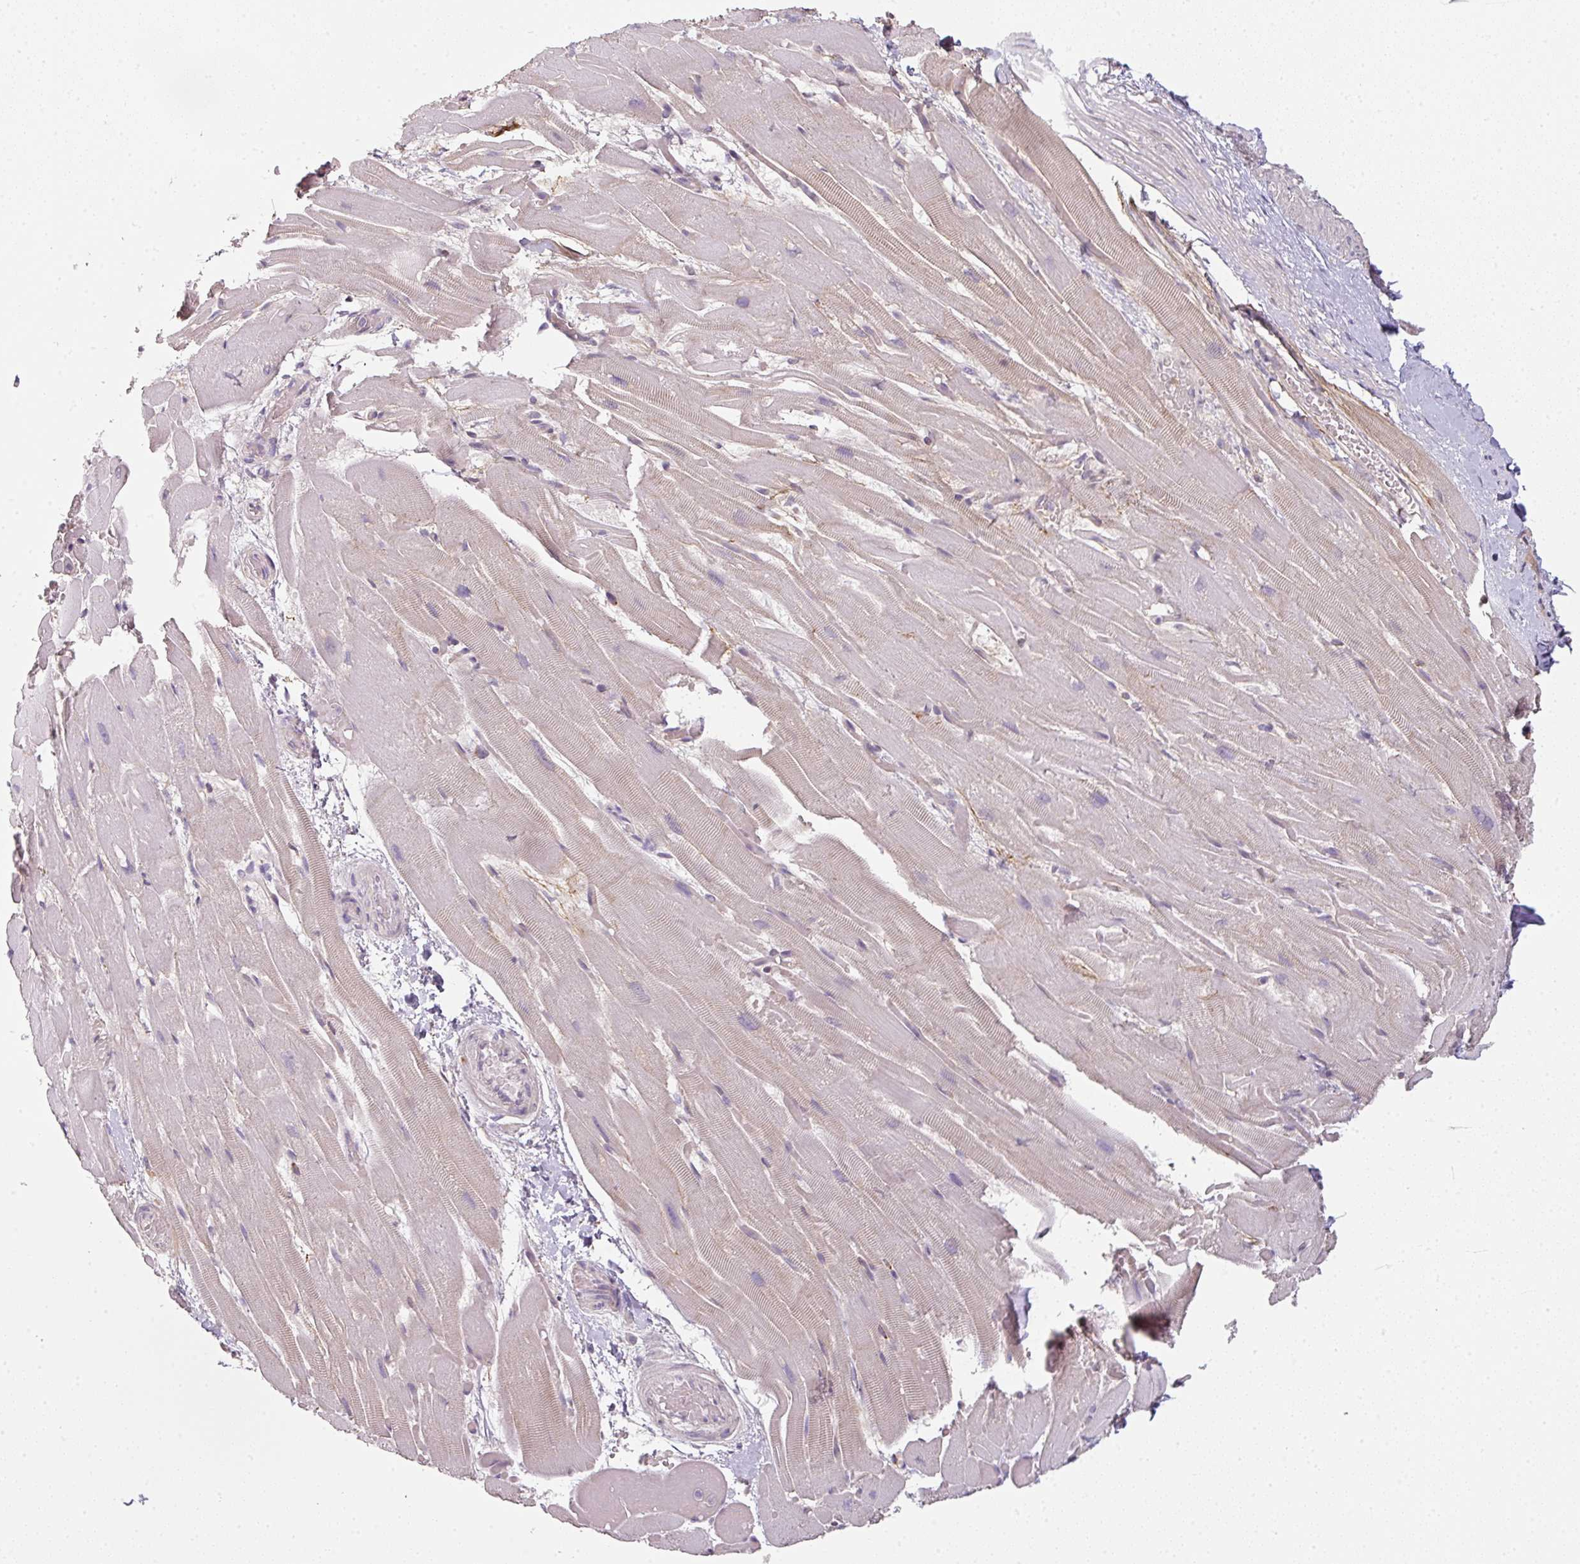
{"staining": {"intensity": "weak", "quantity": "<25%", "location": "cytoplasmic/membranous"}, "tissue": "heart muscle", "cell_type": "Cardiomyocytes", "image_type": "normal", "snomed": [{"axis": "morphology", "description": "Normal tissue, NOS"}, {"axis": "topography", "description": "Heart"}], "caption": "IHC micrograph of normal heart muscle: human heart muscle stained with DAB demonstrates no significant protein expression in cardiomyocytes.", "gene": "C19orf33", "patient": {"sex": "male", "age": 37}}